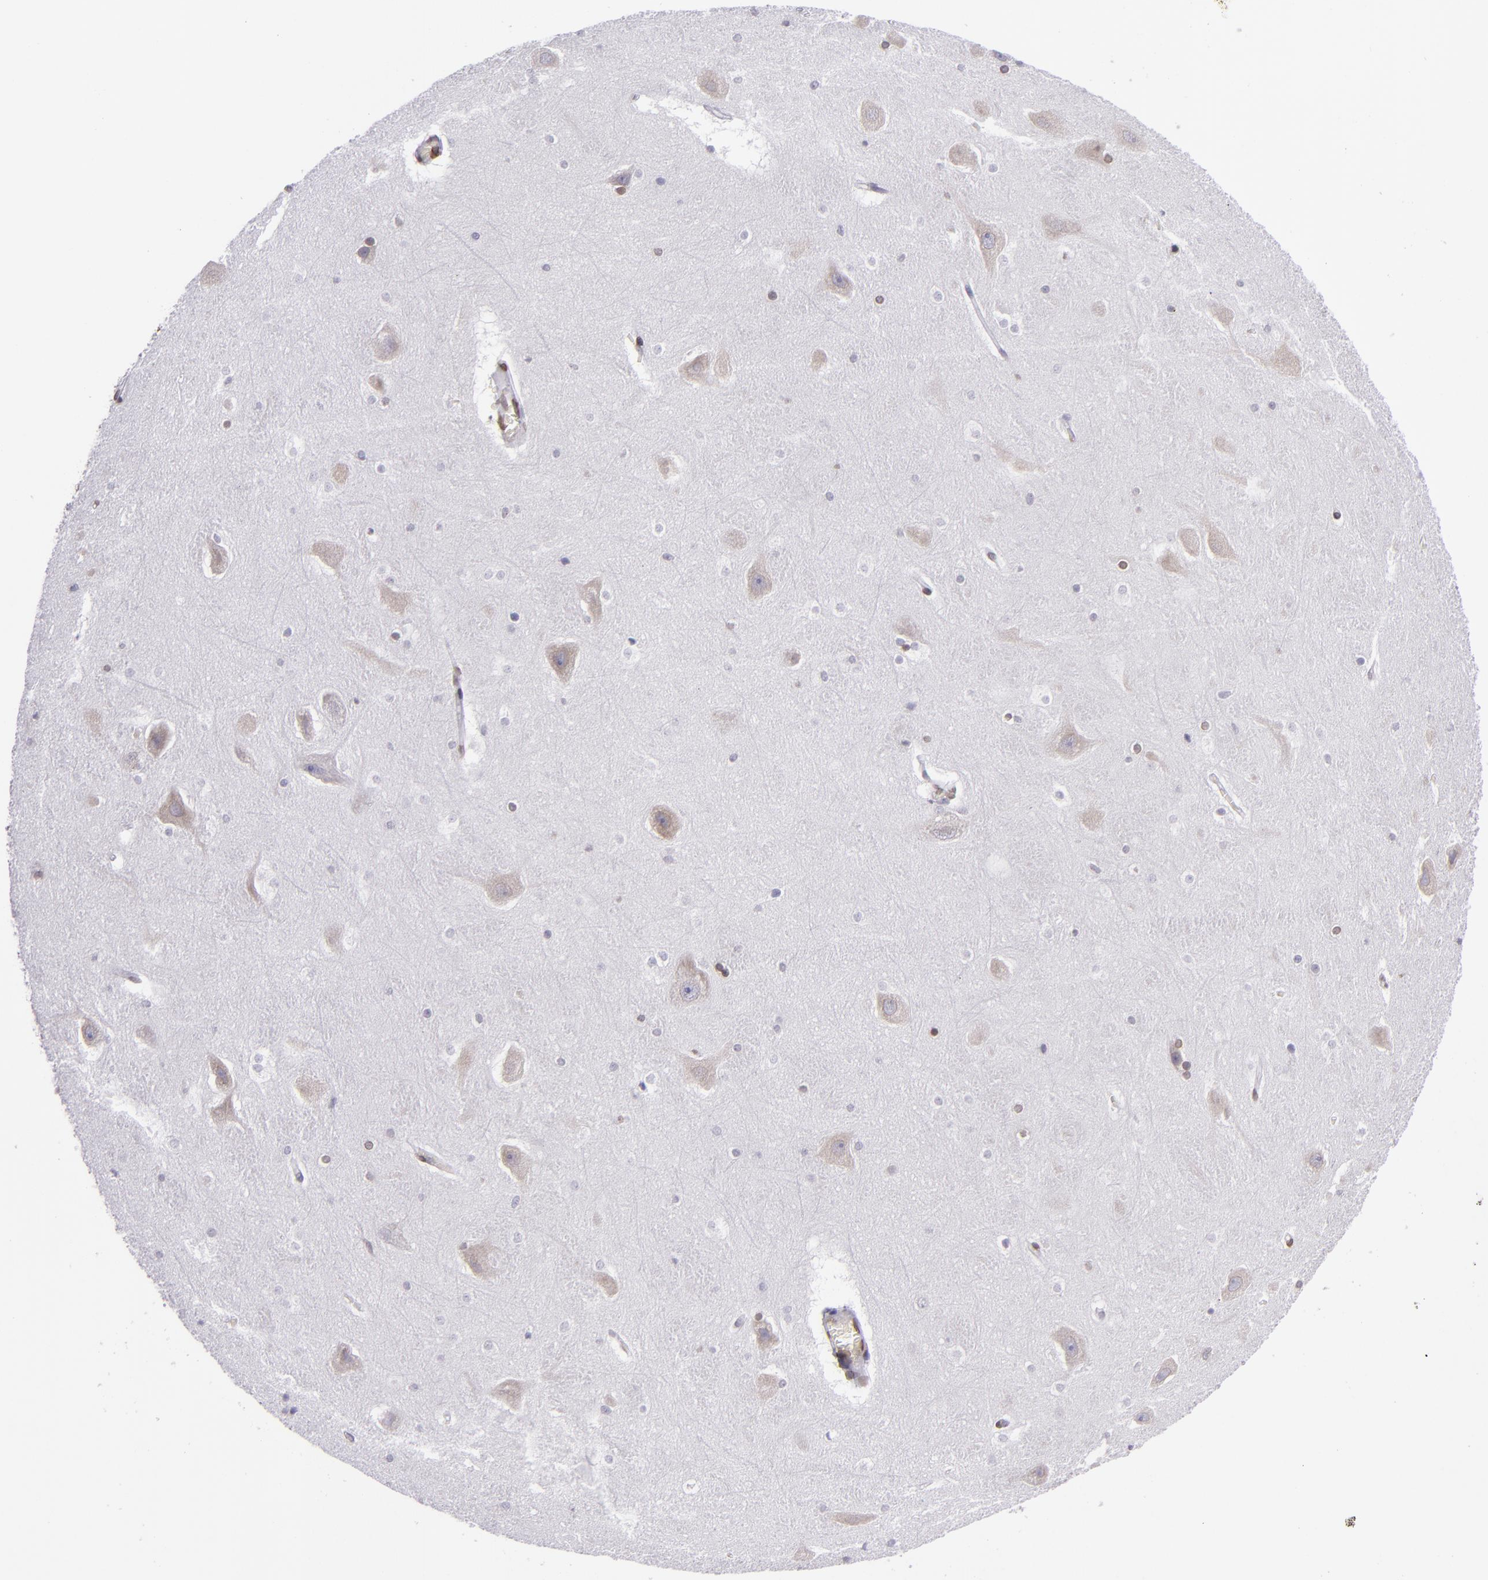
{"staining": {"intensity": "moderate", "quantity": "25%-75%", "location": "nuclear"}, "tissue": "hippocampus", "cell_type": "Glial cells", "image_type": "normal", "snomed": [{"axis": "morphology", "description": "Normal tissue, NOS"}, {"axis": "topography", "description": "Hippocampus"}], "caption": "The immunohistochemical stain labels moderate nuclear positivity in glial cells of unremarkable hippocampus.", "gene": "EMD", "patient": {"sex": "male", "age": 45}}